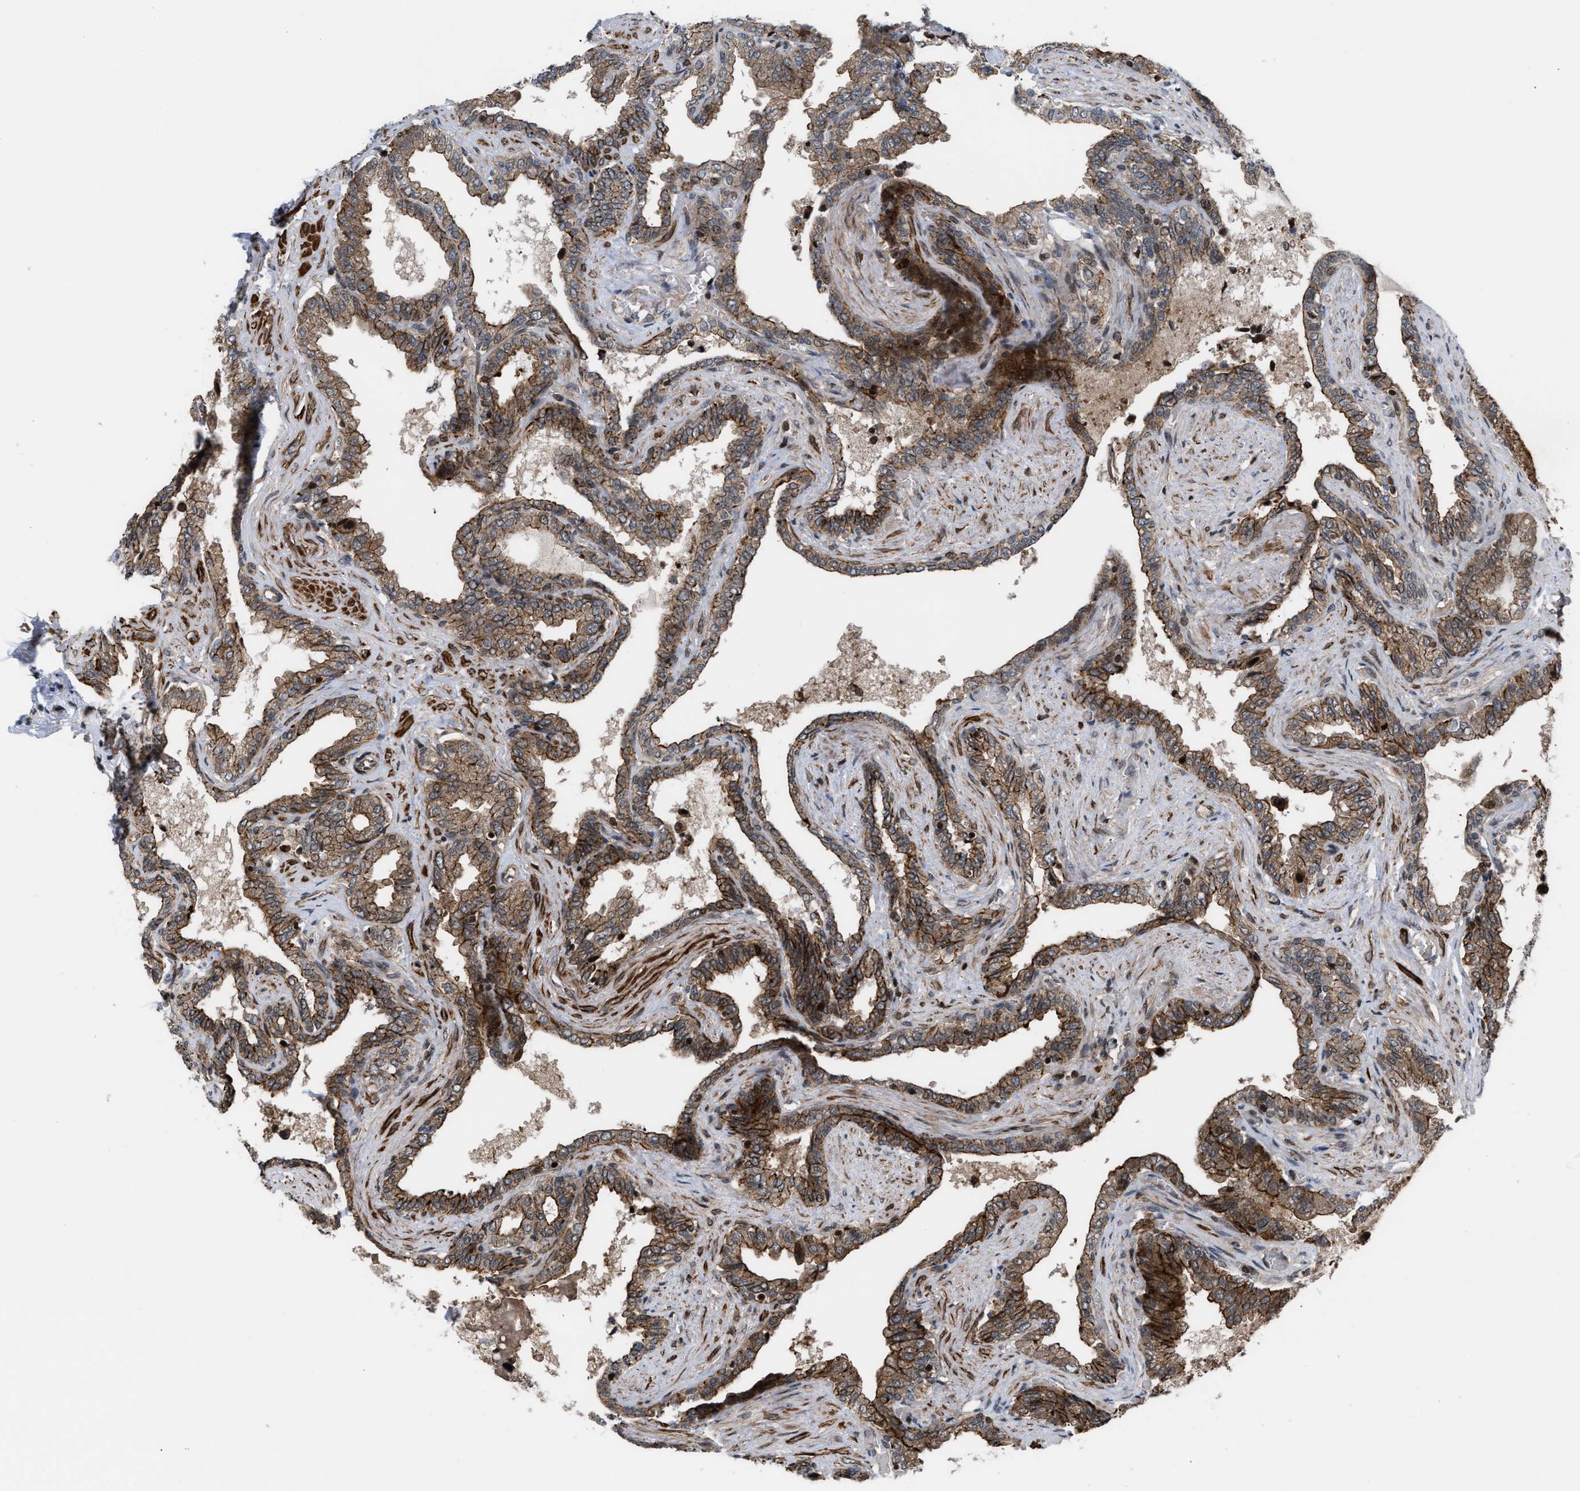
{"staining": {"intensity": "moderate", "quantity": ">75%", "location": "cytoplasmic/membranous,nuclear"}, "tissue": "seminal vesicle", "cell_type": "Glandular cells", "image_type": "normal", "snomed": [{"axis": "morphology", "description": "Normal tissue, NOS"}, {"axis": "topography", "description": "Seminal veicle"}], "caption": "A high-resolution micrograph shows immunohistochemistry (IHC) staining of normal seminal vesicle, which shows moderate cytoplasmic/membranous,nuclear expression in approximately >75% of glandular cells. (Brightfield microscopy of DAB IHC at high magnification).", "gene": "STAU2", "patient": {"sex": "male", "age": 46}}